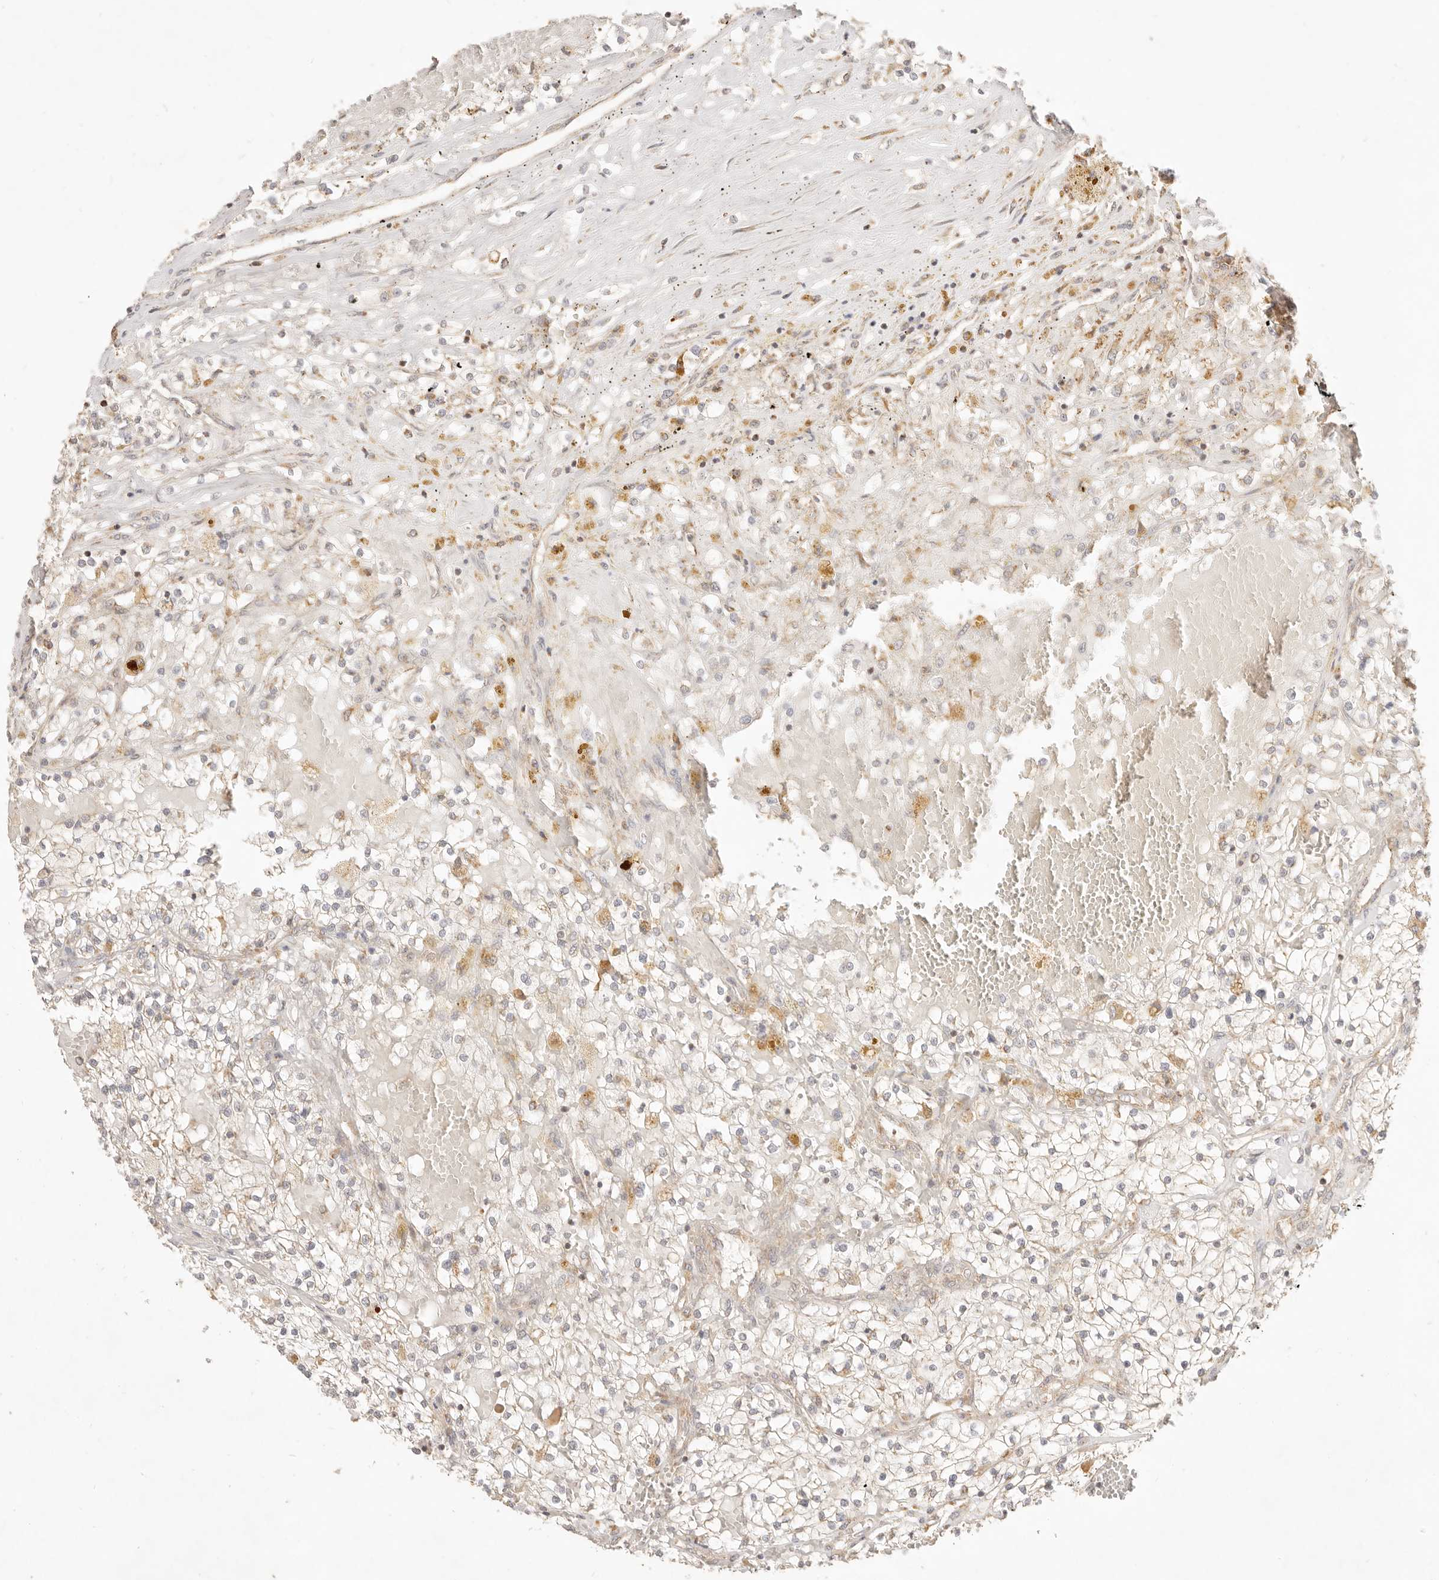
{"staining": {"intensity": "weak", "quantity": ">75%", "location": "cytoplasmic/membranous"}, "tissue": "renal cancer", "cell_type": "Tumor cells", "image_type": "cancer", "snomed": [{"axis": "morphology", "description": "Normal tissue, NOS"}, {"axis": "morphology", "description": "Adenocarcinoma, NOS"}, {"axis": "topography", "description": "Kidney"}], "caption": "Human adenocarcinoma (renal) stained with a brown dye demonstrates weak cytoplasmic/membranous positive positivity in approximately >75% of tumor cells.", "gene": "CPLANE2", "patient": {"sex": "male", "age": 68}}